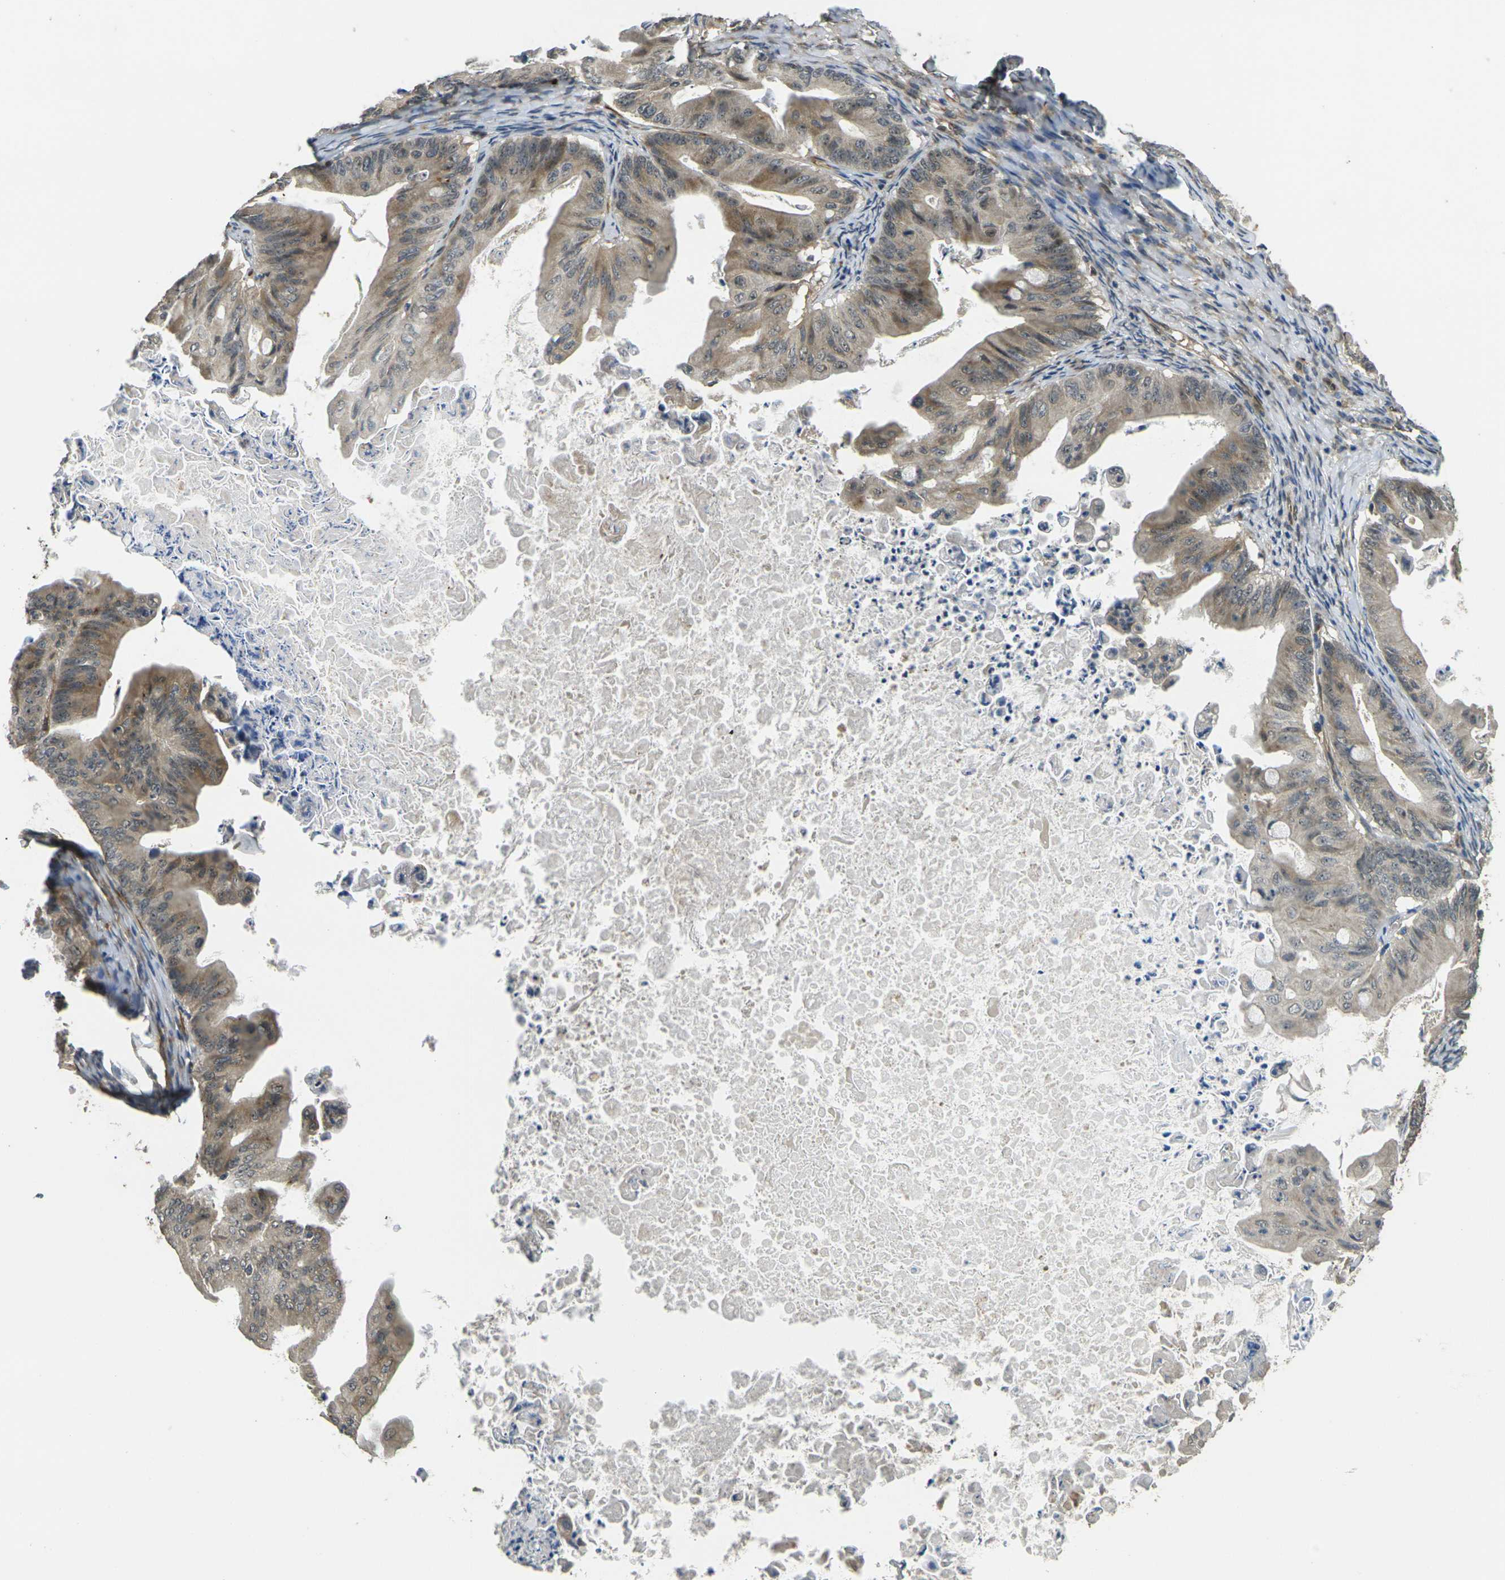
{"staining": {"intensity": "weak", "quantity": "25%-75%", "location": "cytoplasmic/membranous"}, "tissue": "ovarian cancer", "cell_type": "Tumor cells", "image_type": "cancer", "snomed": [{"axis": "morphology", "description": "Cystadenocarcinoma, mucinous, NOS"}, {"axis": "topography", "description": "Ovary"}], "caption": "Ovarian cancer (mucinous cystadenocarcinoma) stained with a protein marker exhibits weak staining in tumor cells.", "gene": "FUT11", "patient": {"sex": "female", "age": 37}}